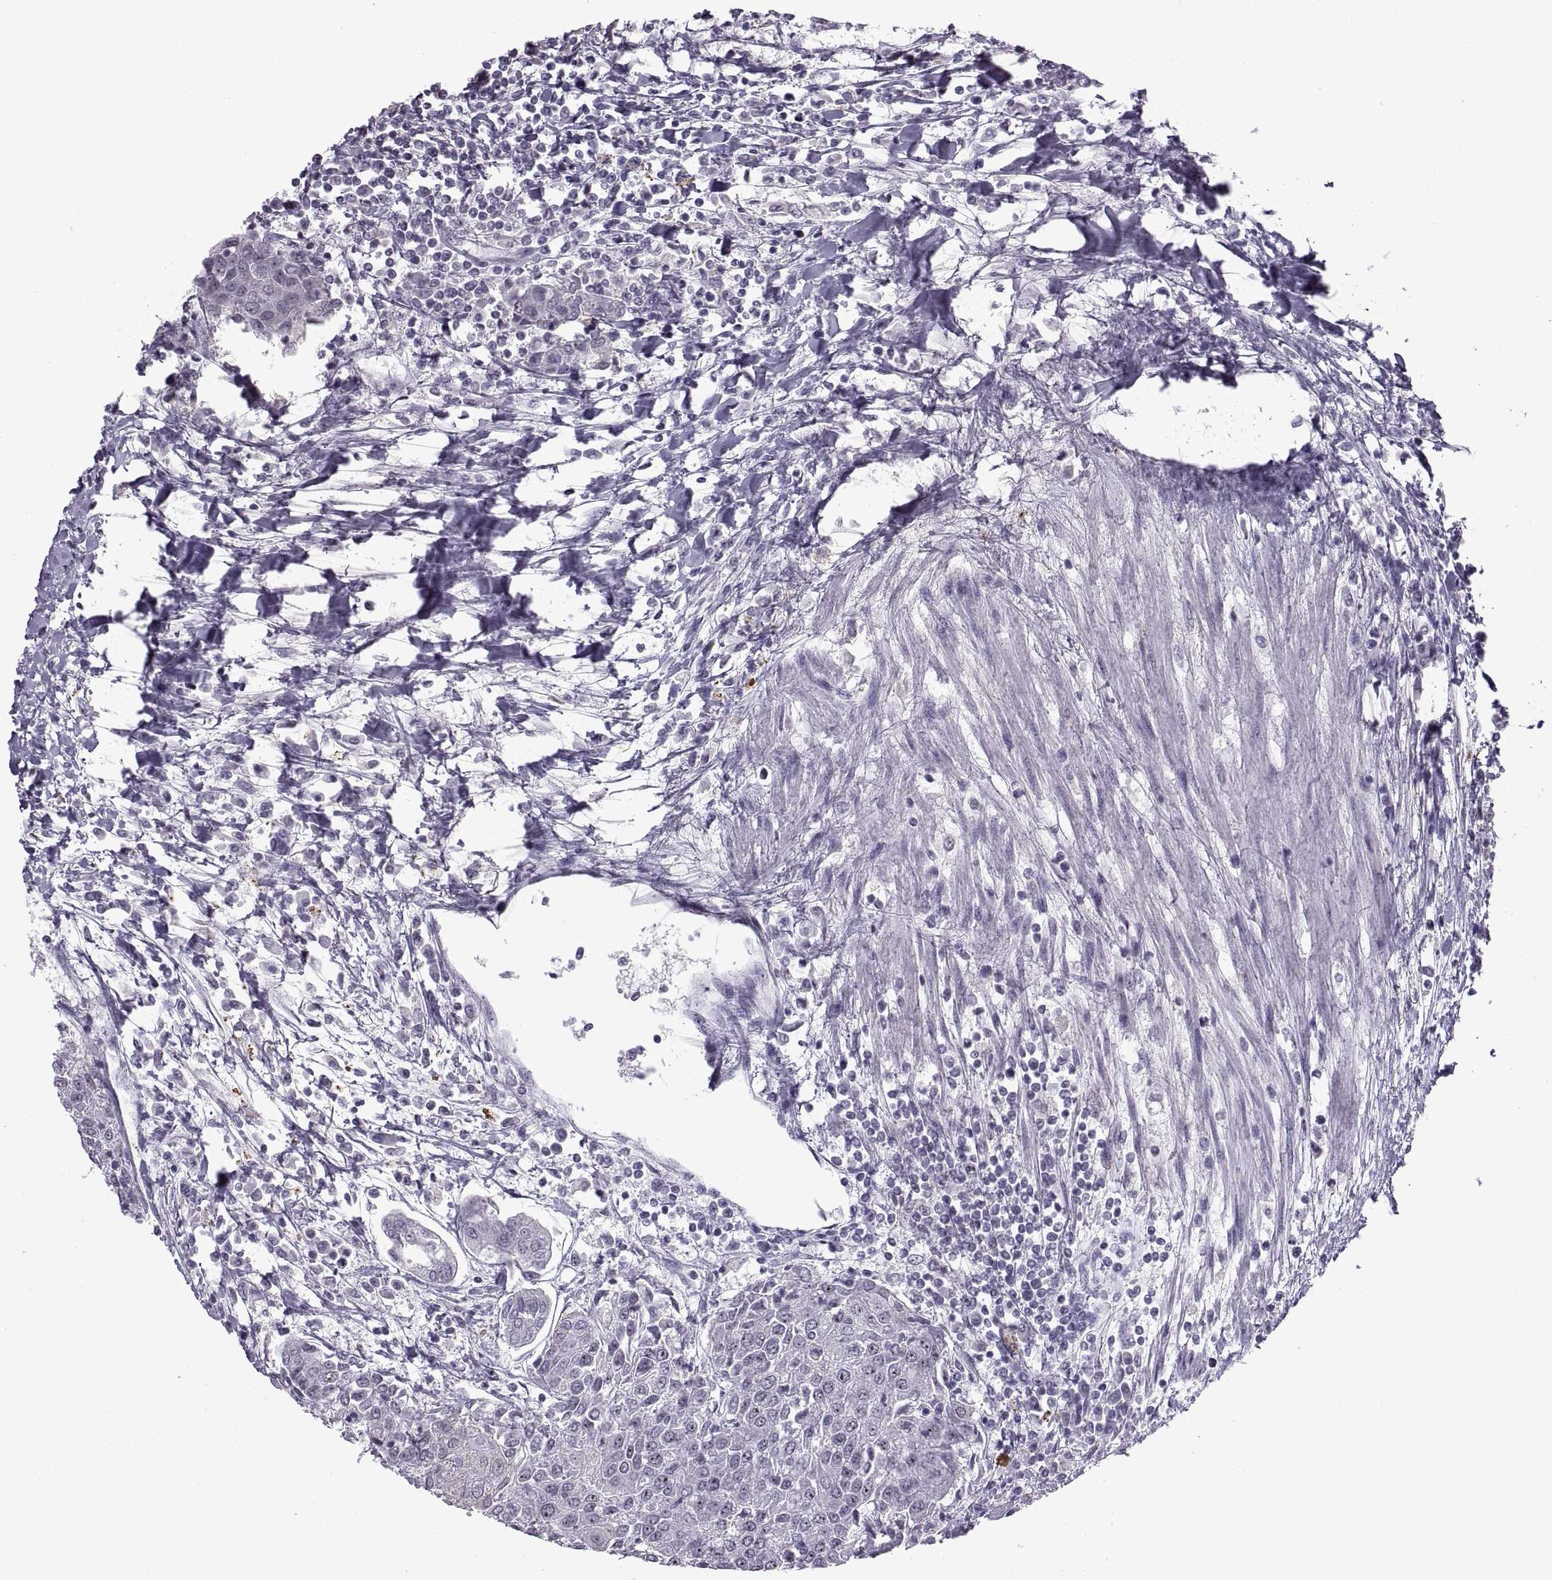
{"staining": {"intensity": "weak", "quantity": "<25%", "location": "nuclear"}, "tissue": "urothelial cancer", "cell_type": "Tumor cells", "image_type": "cancer", "snomed": [{"axis": "morphology", "description": "Urothelial carcinoma, High grade"}, {"axis": "topography", "description": "Urinary bladder"}], "caption": "DAB (3,3'-diaminobenzidine) immunohistochemical staining of urothelial carcinoma (high-grade) reveals no significant positivity in tumor cells.", "gene": "SINHCAF", "patient": {"sex": "female", "age": 85}}